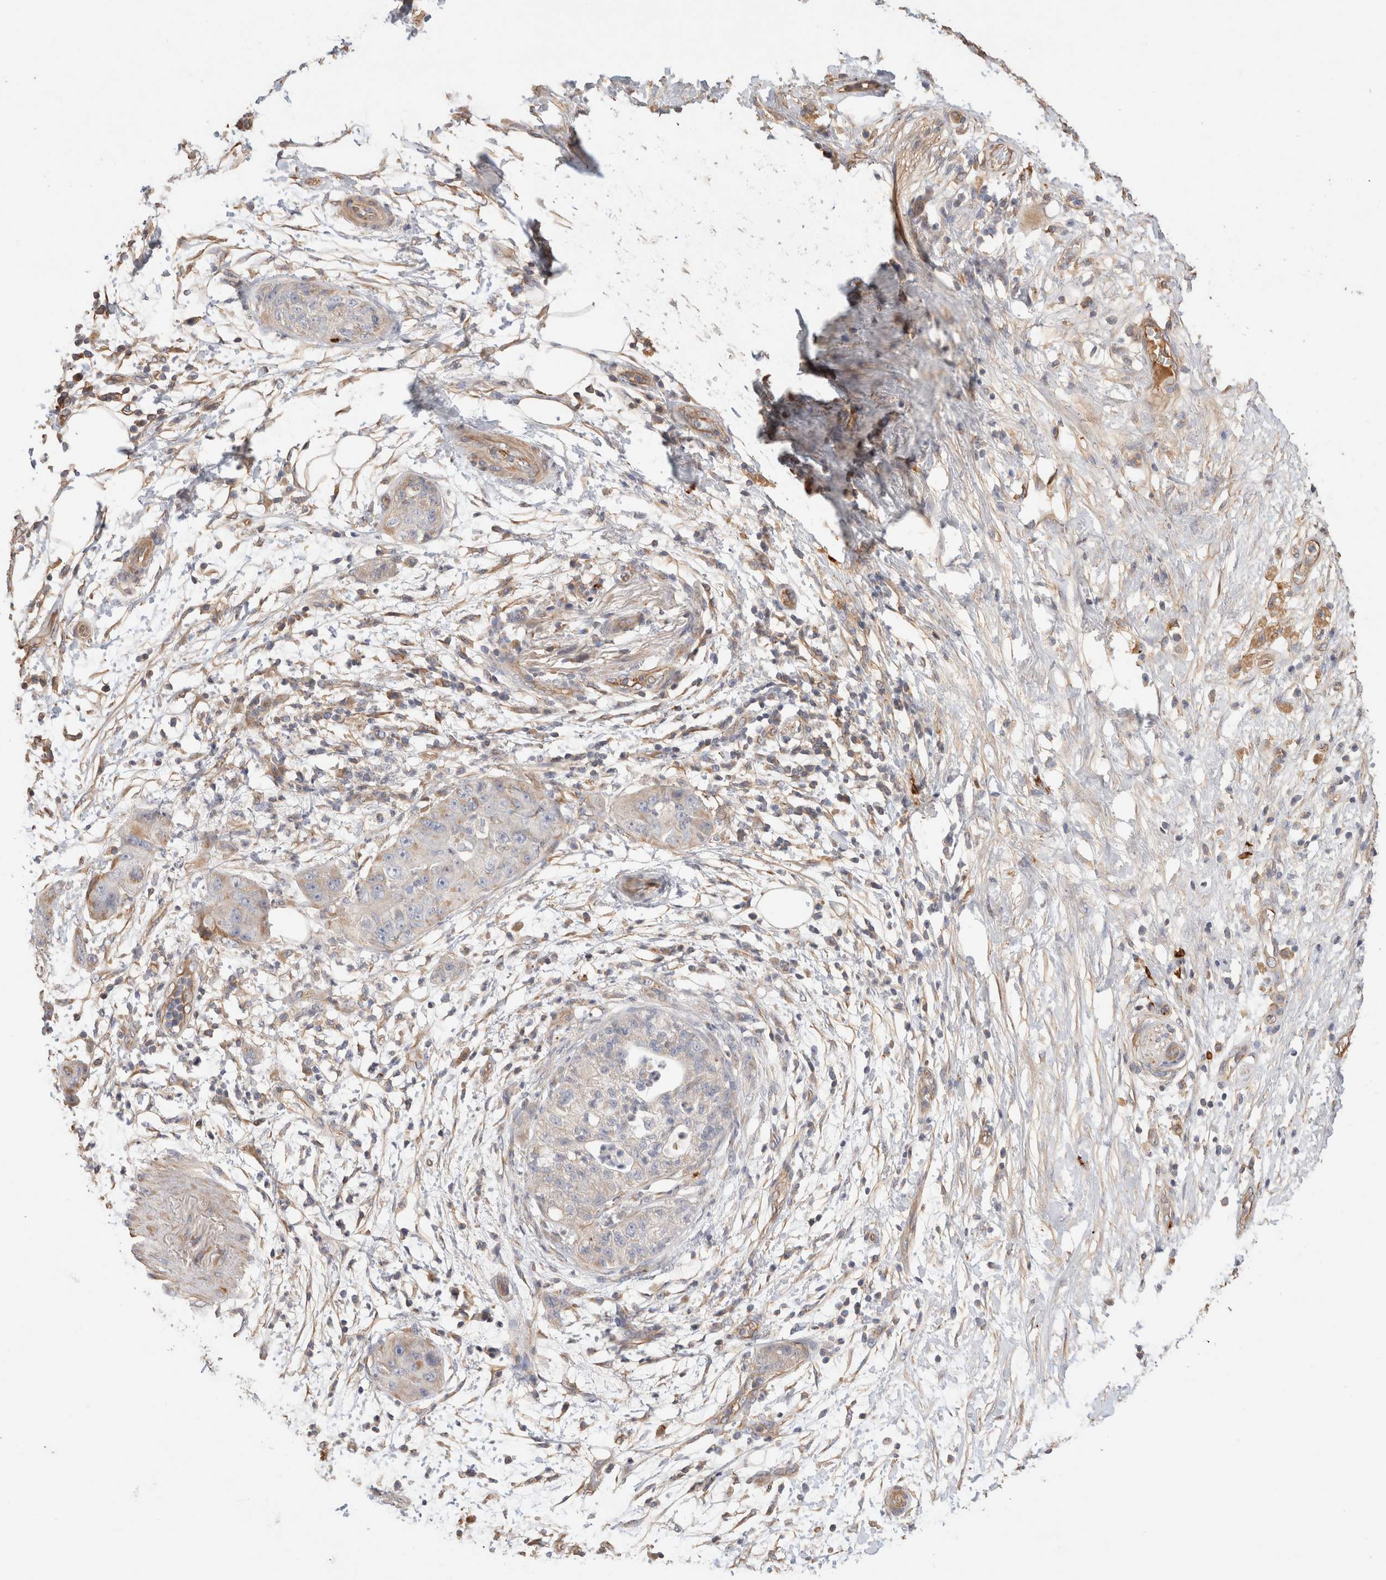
{"staining": {"intensity": "weak", "quantity": "<25%", "location": "cytoplasmic/membranous"}, "tissue": "pancreatic cancer", "cell_type": "Tumor cells", "image_type": "cancer", "snomed": [{"axis": "morphology", "description": "Adenocarcinoma, NOS"}, {"axis": "topography", "description": "Pancreas"}], "caption": "Adenocarcinoma (pancreatic) was stained to show a protein in brown. There is no significant expression in tumor cells.", "gene": "PROS1", "patient": {"sex": "female", "age": 78}}